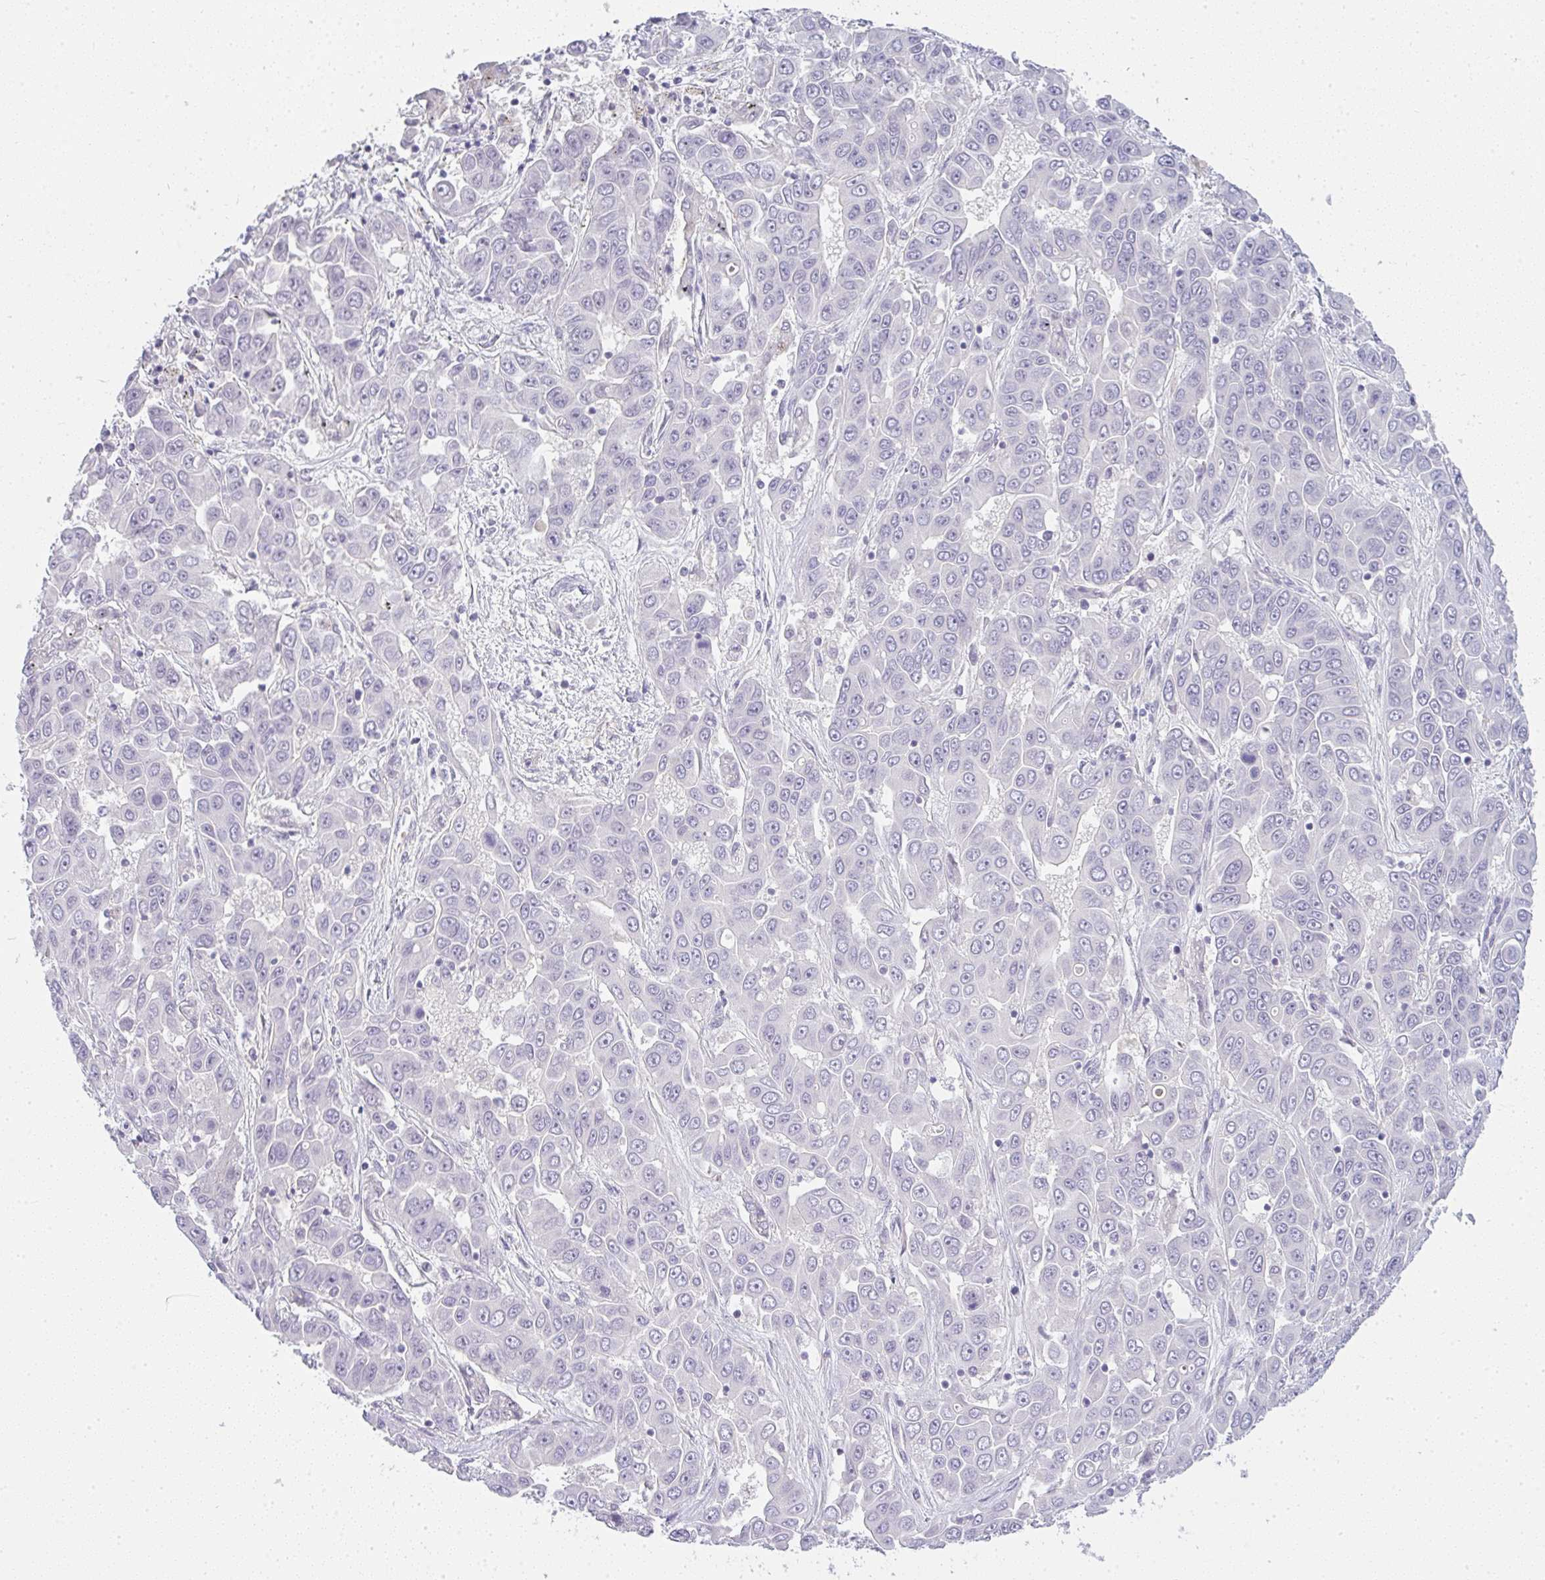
{"staining": {"intensity": "negative", "quantity": "none", "location": "none"}, "tissue": "liver cancer", "cell_type": "Tumor cells", "image_type": "cancer", "snomed": [{"axis": "morphology", "description": "Cholangiocarcinoma"}, {"axis": "topography", "description": "Liver"}], "caption": "Tumor cells are negative for brown protein staining in liver cancer.", "gene": "LPAR4", "patient": {"sex": "female", "age": 52}}